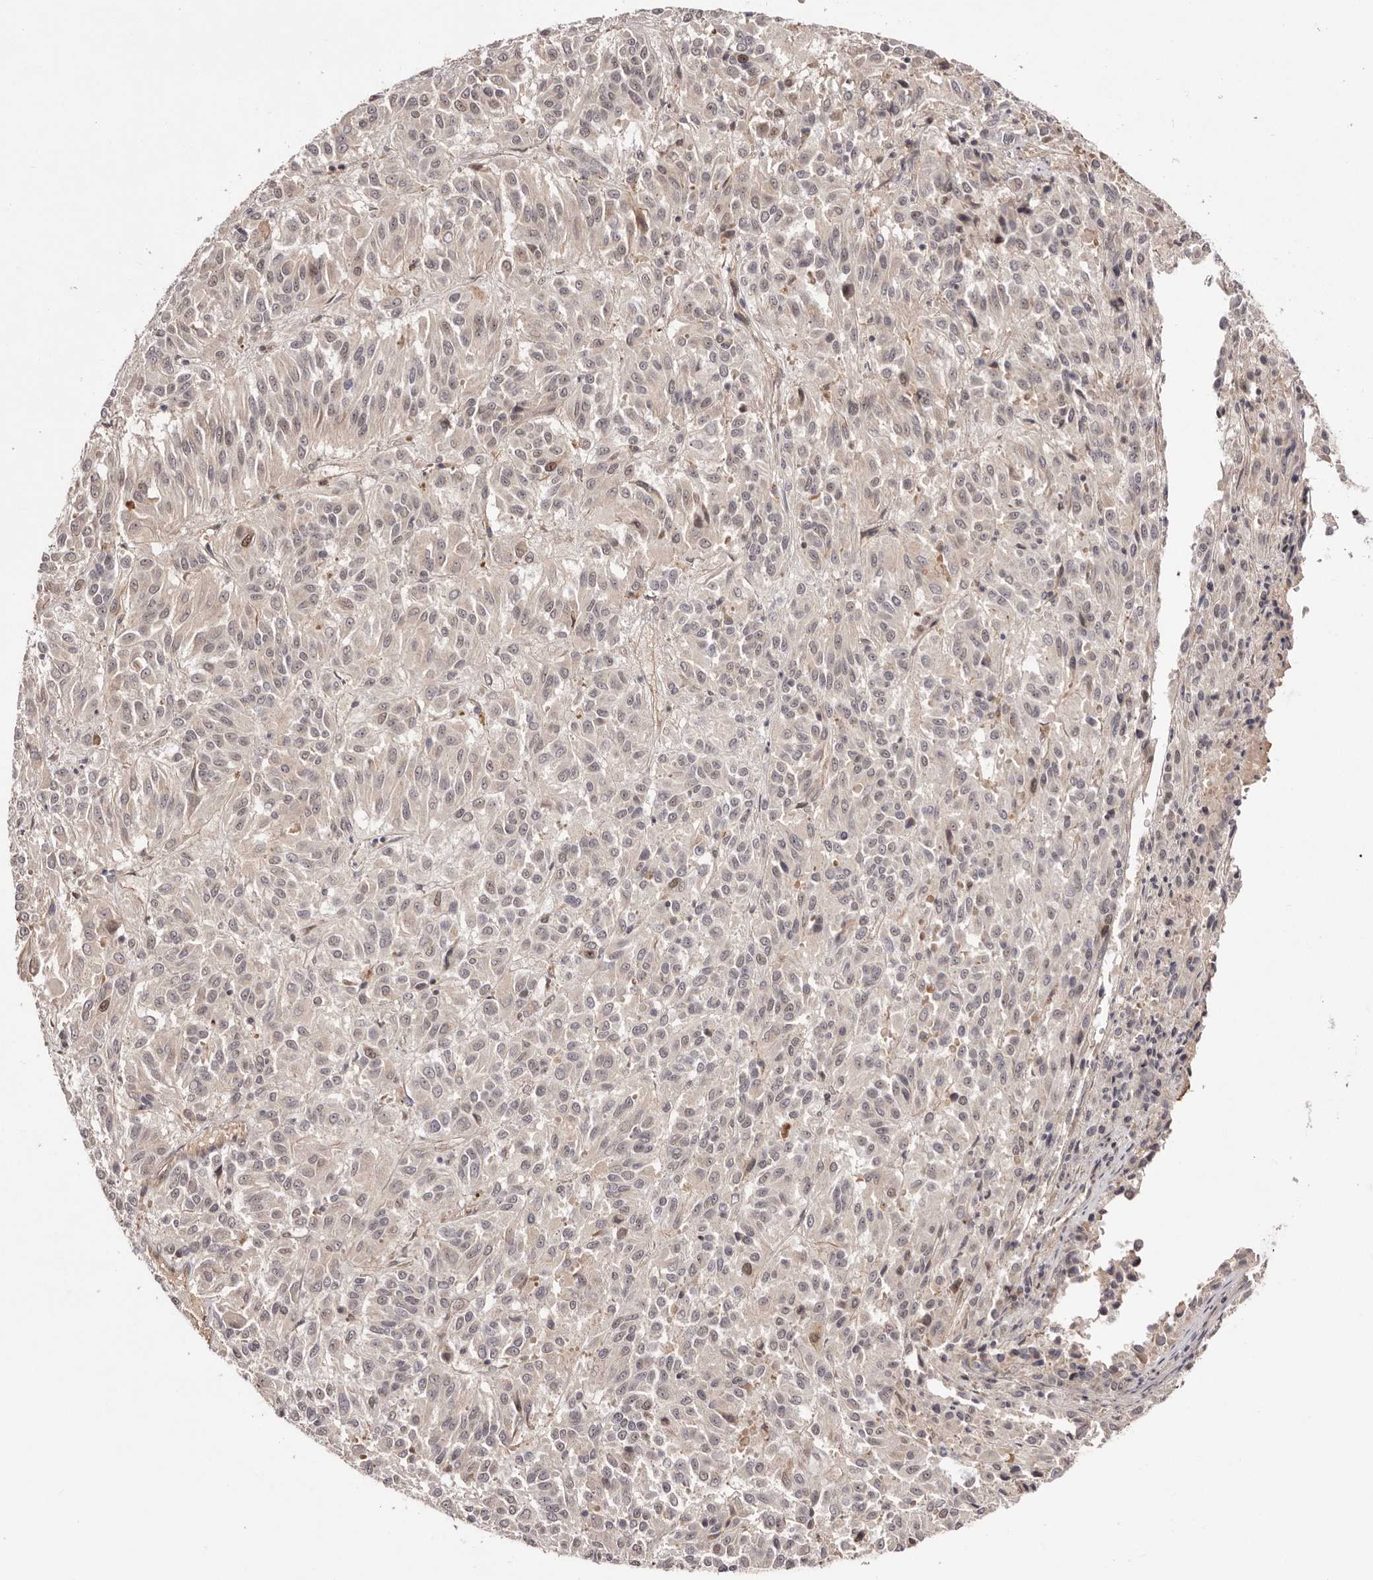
{"staining": {"intensity": "weak", "quantity": "<25%", "location": "nuclear"}, "tissue": "melanoma", "cell_type": "Tumor cells", "image_type": "cancer", "snomed": [{"axis": "morphology", "description": "Malignant melanoma, Metastatic site"}, {"axis": "topography", "description": "Lung"}], "caption": "Human melanoma stained for a protein using immunohistochemistry demonstrates no staining in tumor cells.", "gene": "EGR3", "patient": {"sex": "male", "age": 64}}